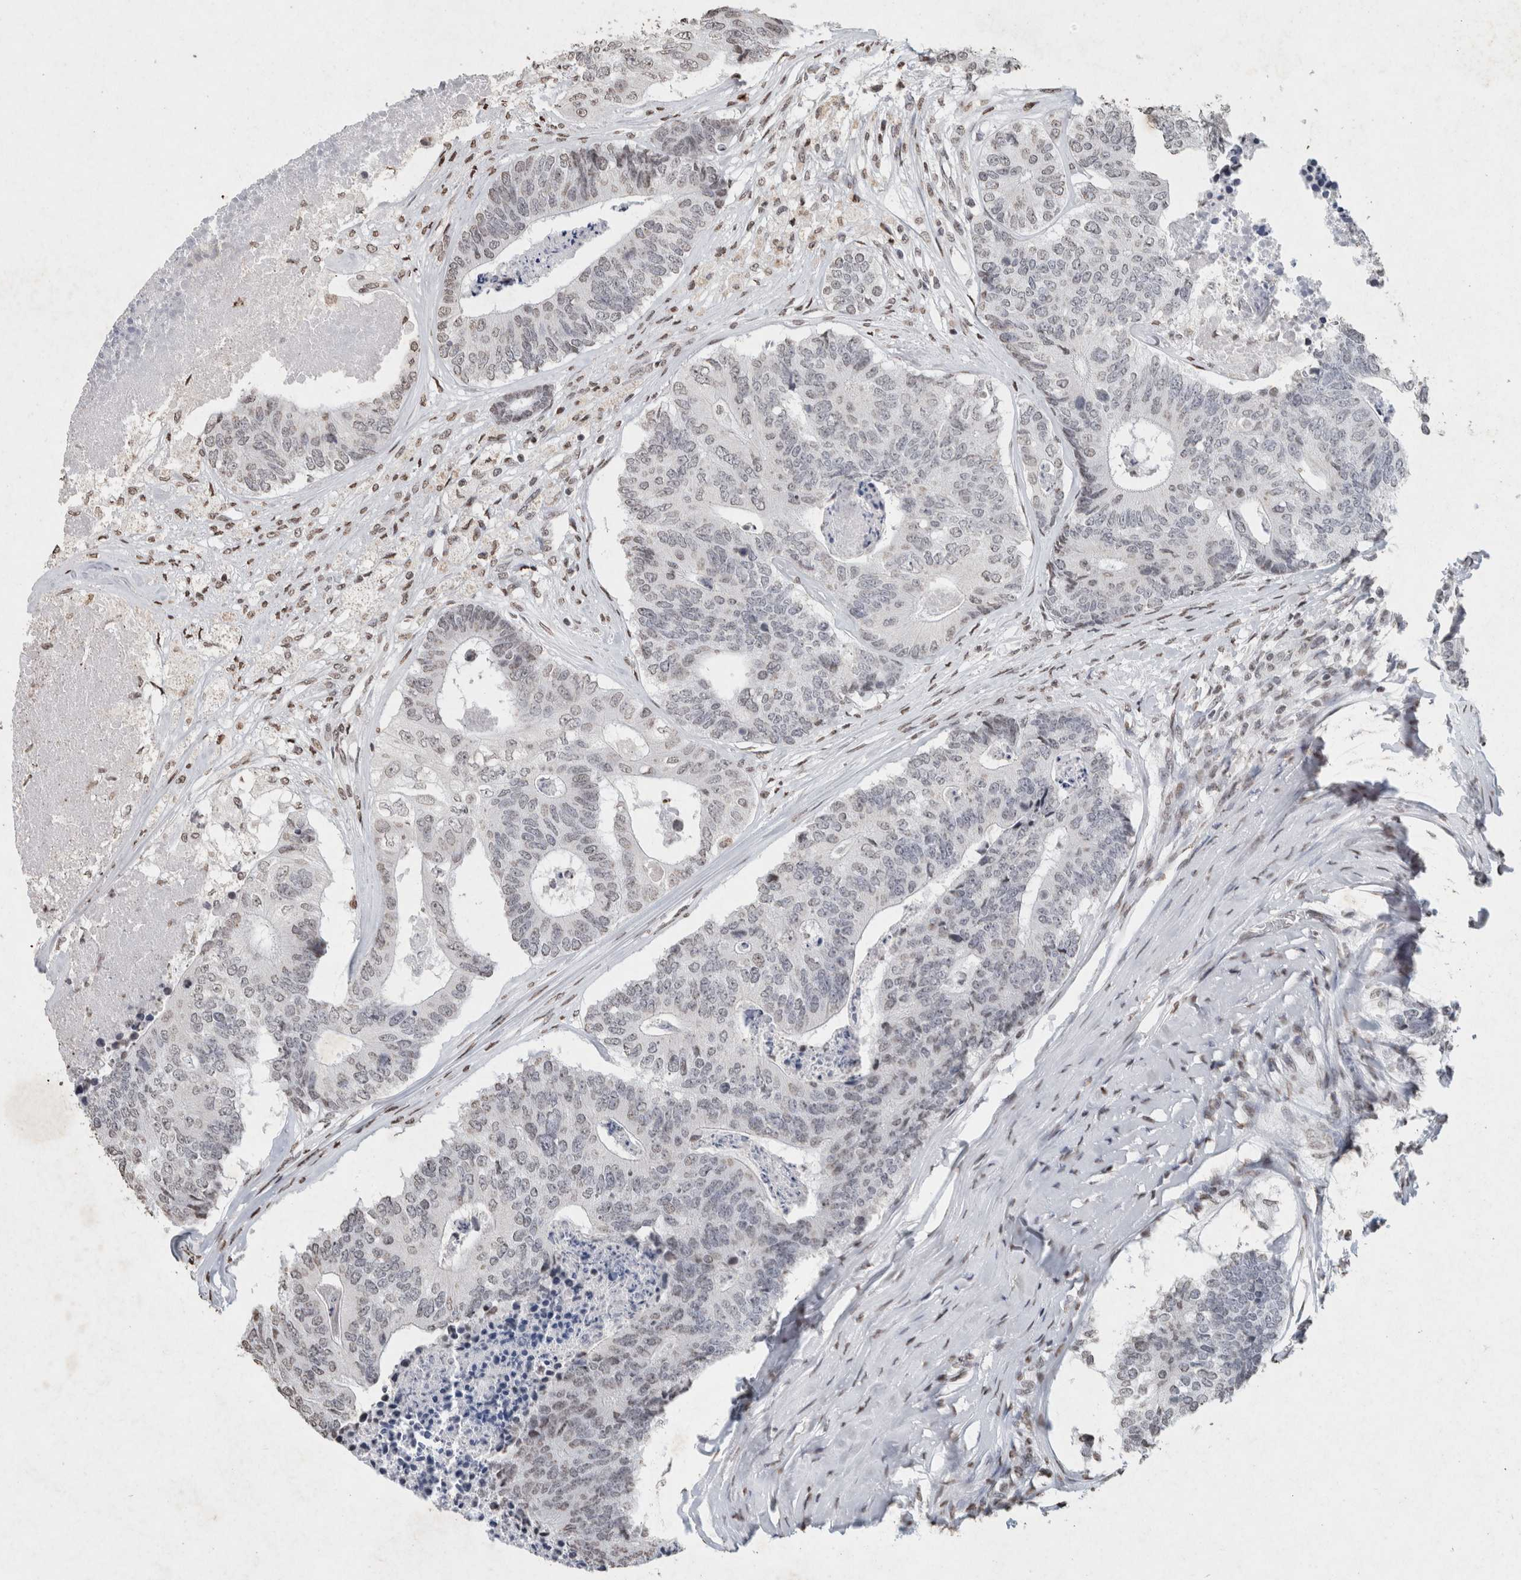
{"staining": {"intensity": "weak", "quantity": "<25%", "location": "nuclear"}, "tissue": "colorectal cancer", "cell_type": "Tumor cells", "image_type": "cancer", "snomed": [{"axis": "morphology", "description": "Adenocarcinoma, NOS"}, {"axis": "topography", "description": "Colon"}], "caption": "High magnification brightfield microscopy of adenocarcinoma (colorectal) stained with DAB (3,3'-diaminobenzidine) (brown) and counterstained with hematoxylin (blue): tumor cells show no significant staining.", "gene": "CNTN1", "patient": {"sex": "female", "age": 67}}